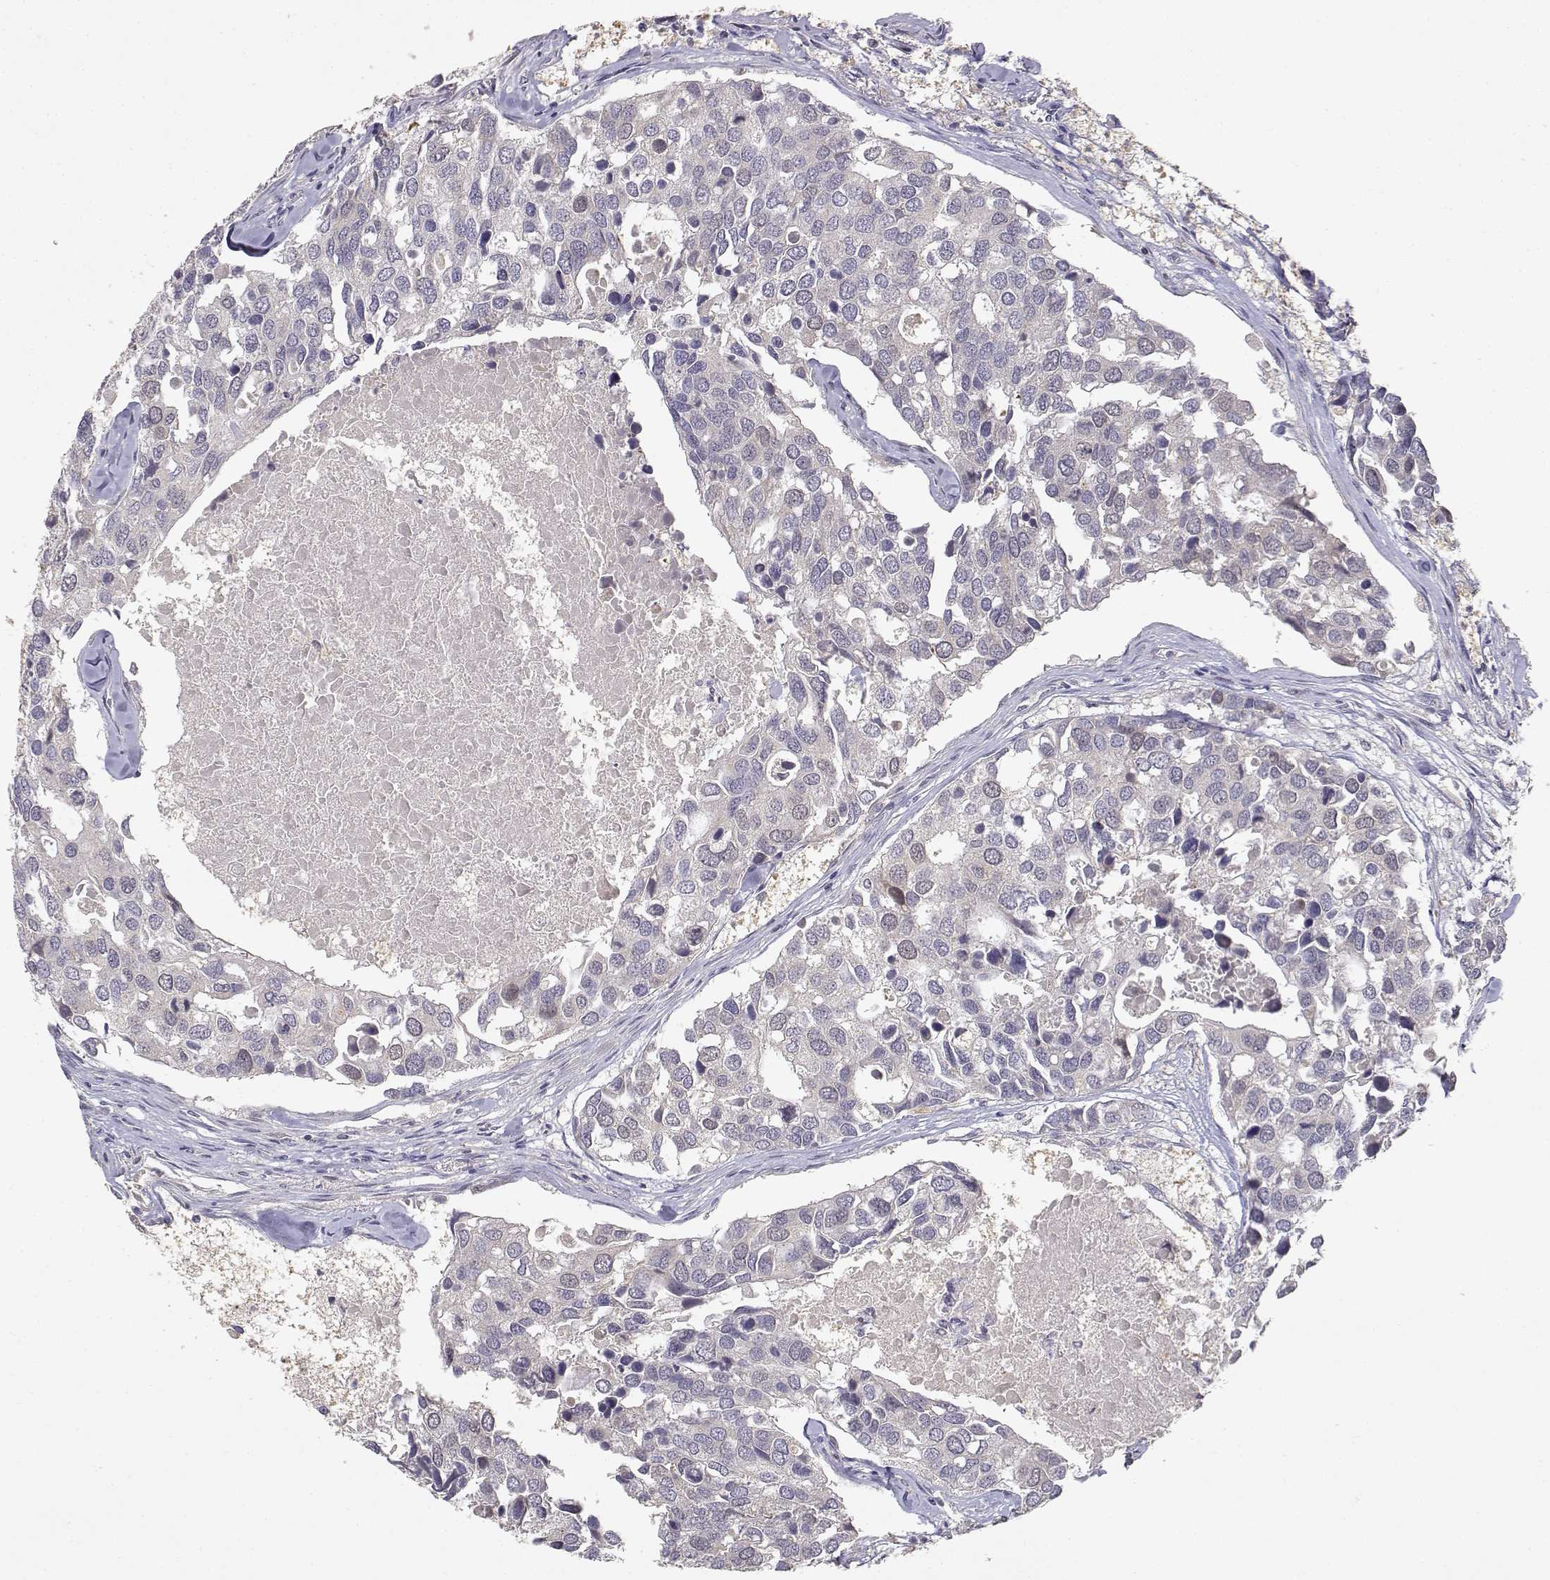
{"staining": {"intensity": "negative", "quantity": "none", "location": "none"}, "tissue": "breast cancer", "cell_type": "Tumor cells", "image_type": "cancer", "snomed": [{"axis": "morphology", "description": "Duct carcinoma"}, {"axis": "topography", "description": "Breast"}], "caption": "Human breast cancer (invasive ductal carcinoma) stained for a protein using immunohistochemistry (IHC) displays no expression in tumor cells.", "gene": "RAD51", "patient": {"sex": "female", "age": 83}}